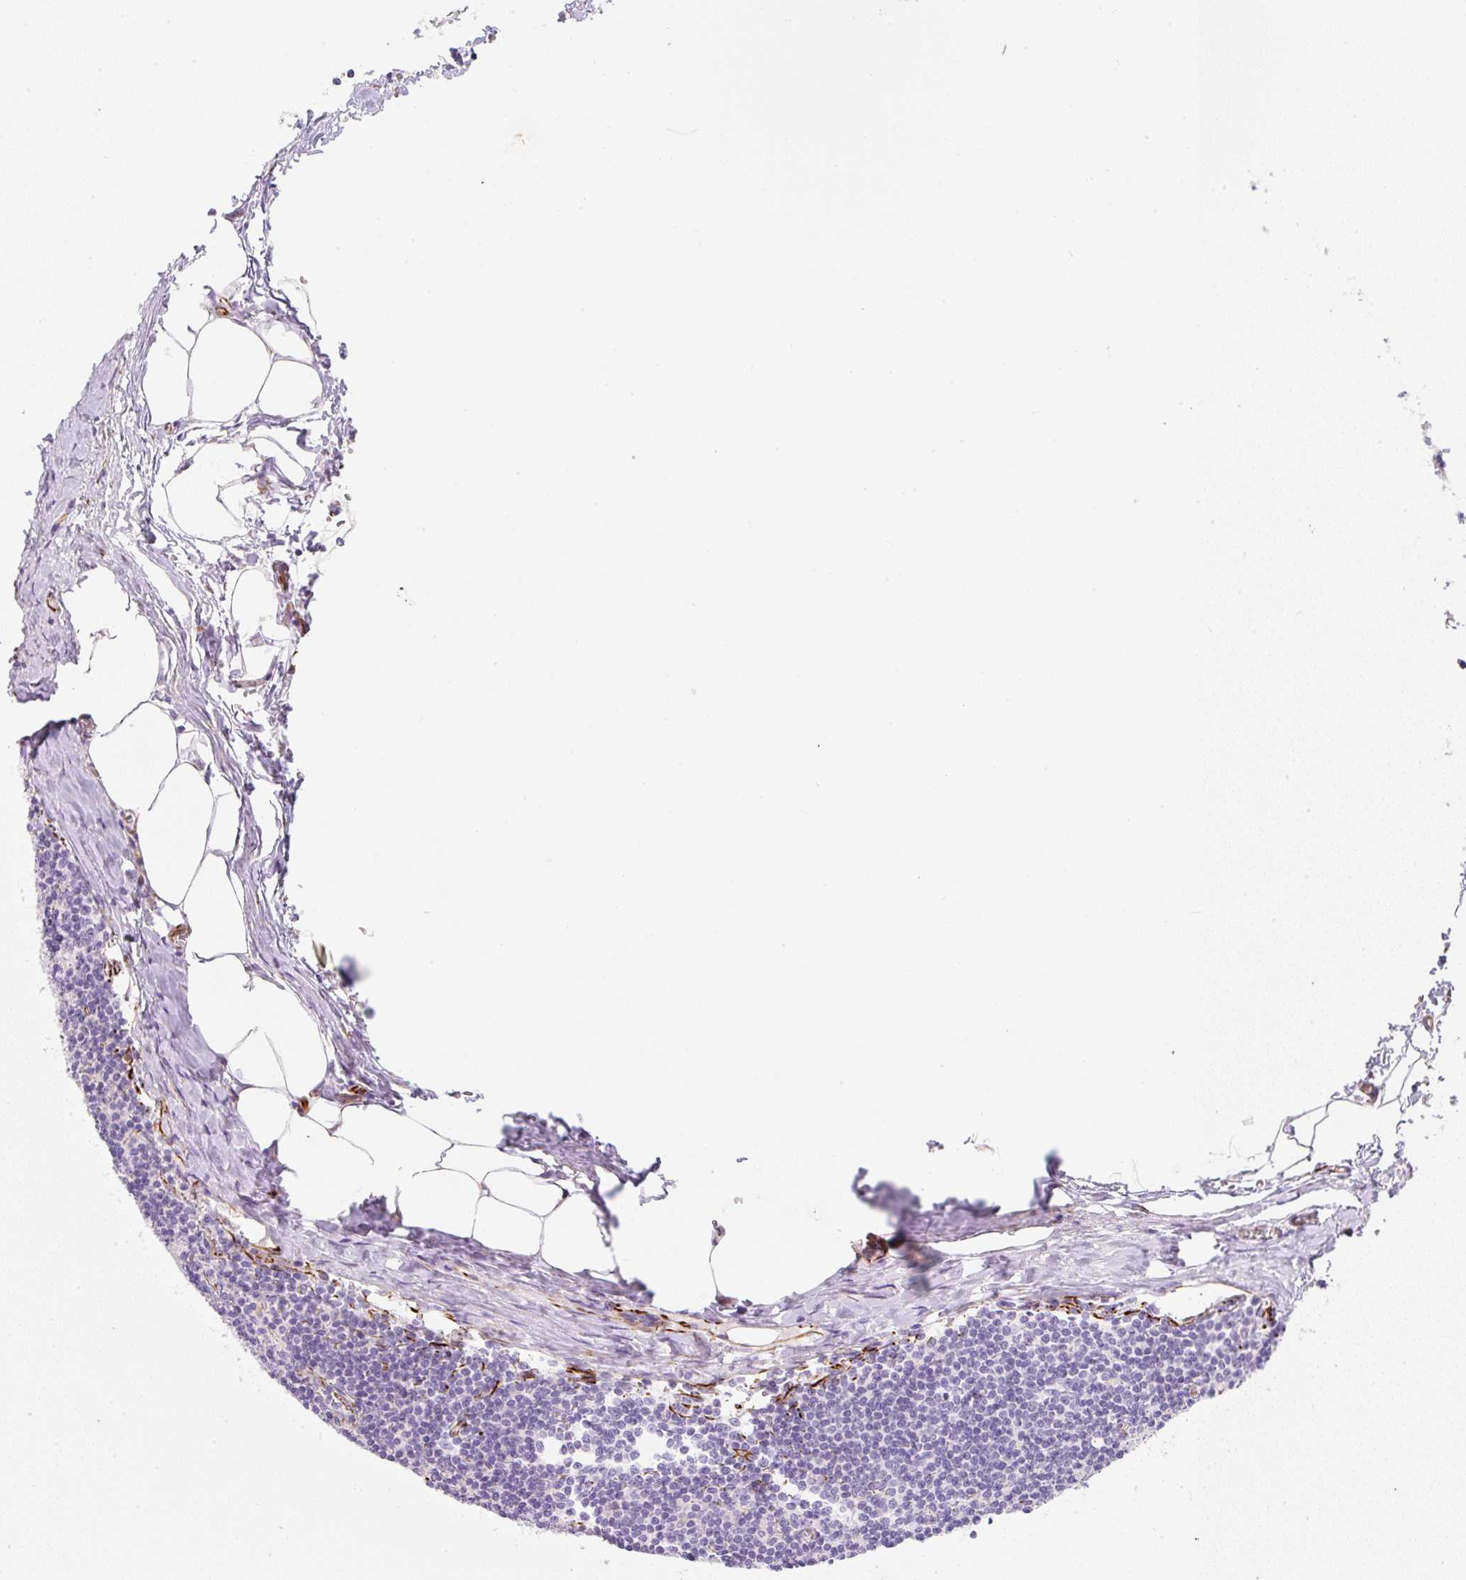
{"staining": {"intensity": "negative", "quantity": "none", "location": "none"}, "tissue": "lymph node", "cell_type": "Germinal center cells", "image_type": "normal", "snomed": [{"axis": "morphology", "description": "Normal tissue, NOS"}, {"axis": "topography", "description": "Lymph node"}], "caption": "Germinal center cells show no significant positivity in normal lymph node.", "gene": "ZNF689", "patient": {"sex": "female", "age": 59}}